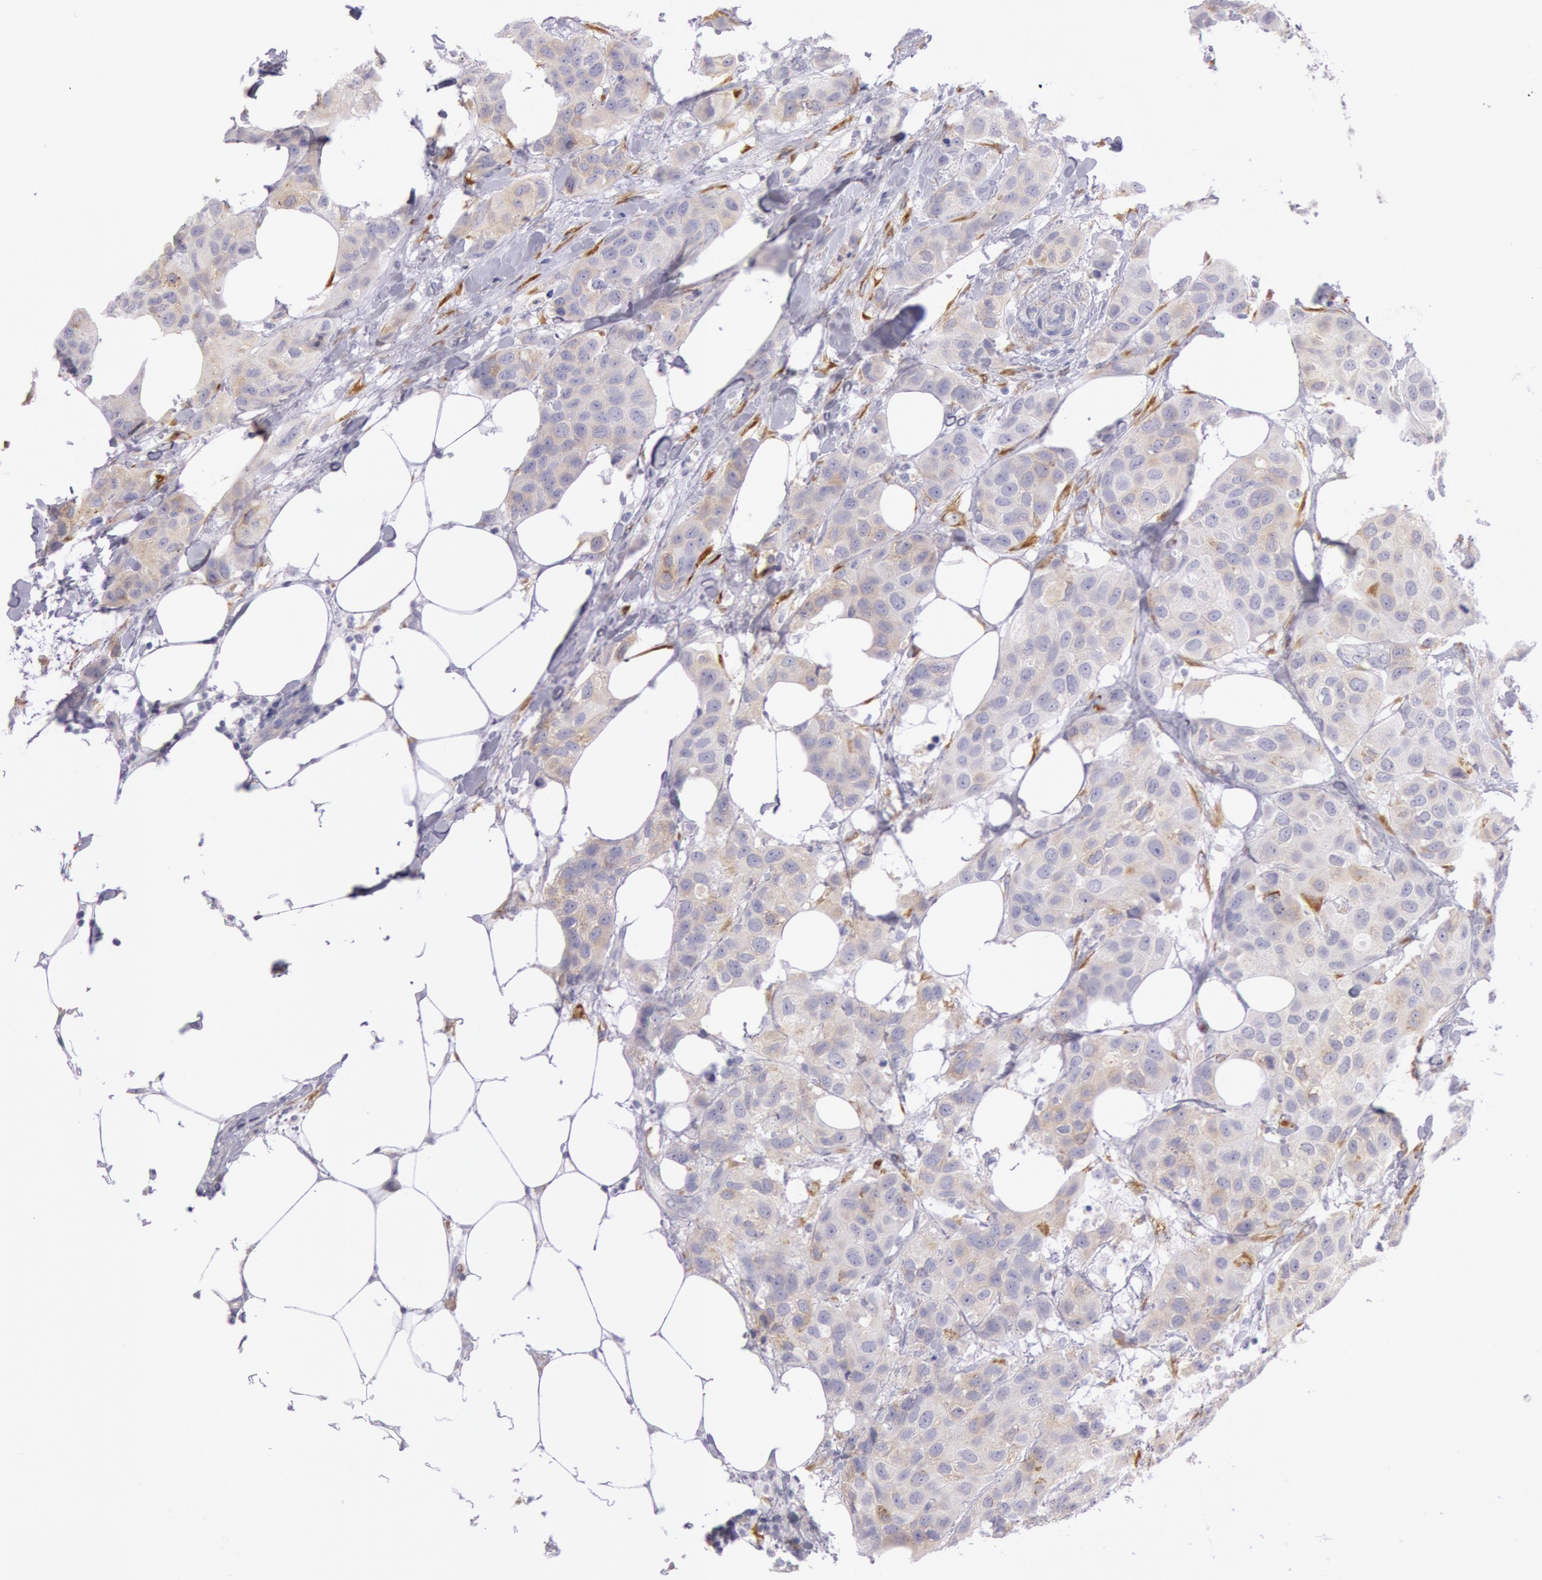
{"staining": {"intensity": "weak", "quantity": "25%-75%", "location": "cytoplasmic/membranous"}, "tissue": "breast cancer", "cell_type": "Tumor cells", "image_type": "cancer", "snomed": [{"axis": "morphology", "description": "Duct carcinoma"}, {"axis": "topography", "description": "Breast"}], "caption": "Approximately 25%-75% of tumor cells in human breast infiltrating ductal carcinoma reveal weak cytoplasmic/membranous protein expression as visualized by brown immunohistochemical staining.", "gene": "CIDEB", "patient": {"sex": "female", "age": 68}}